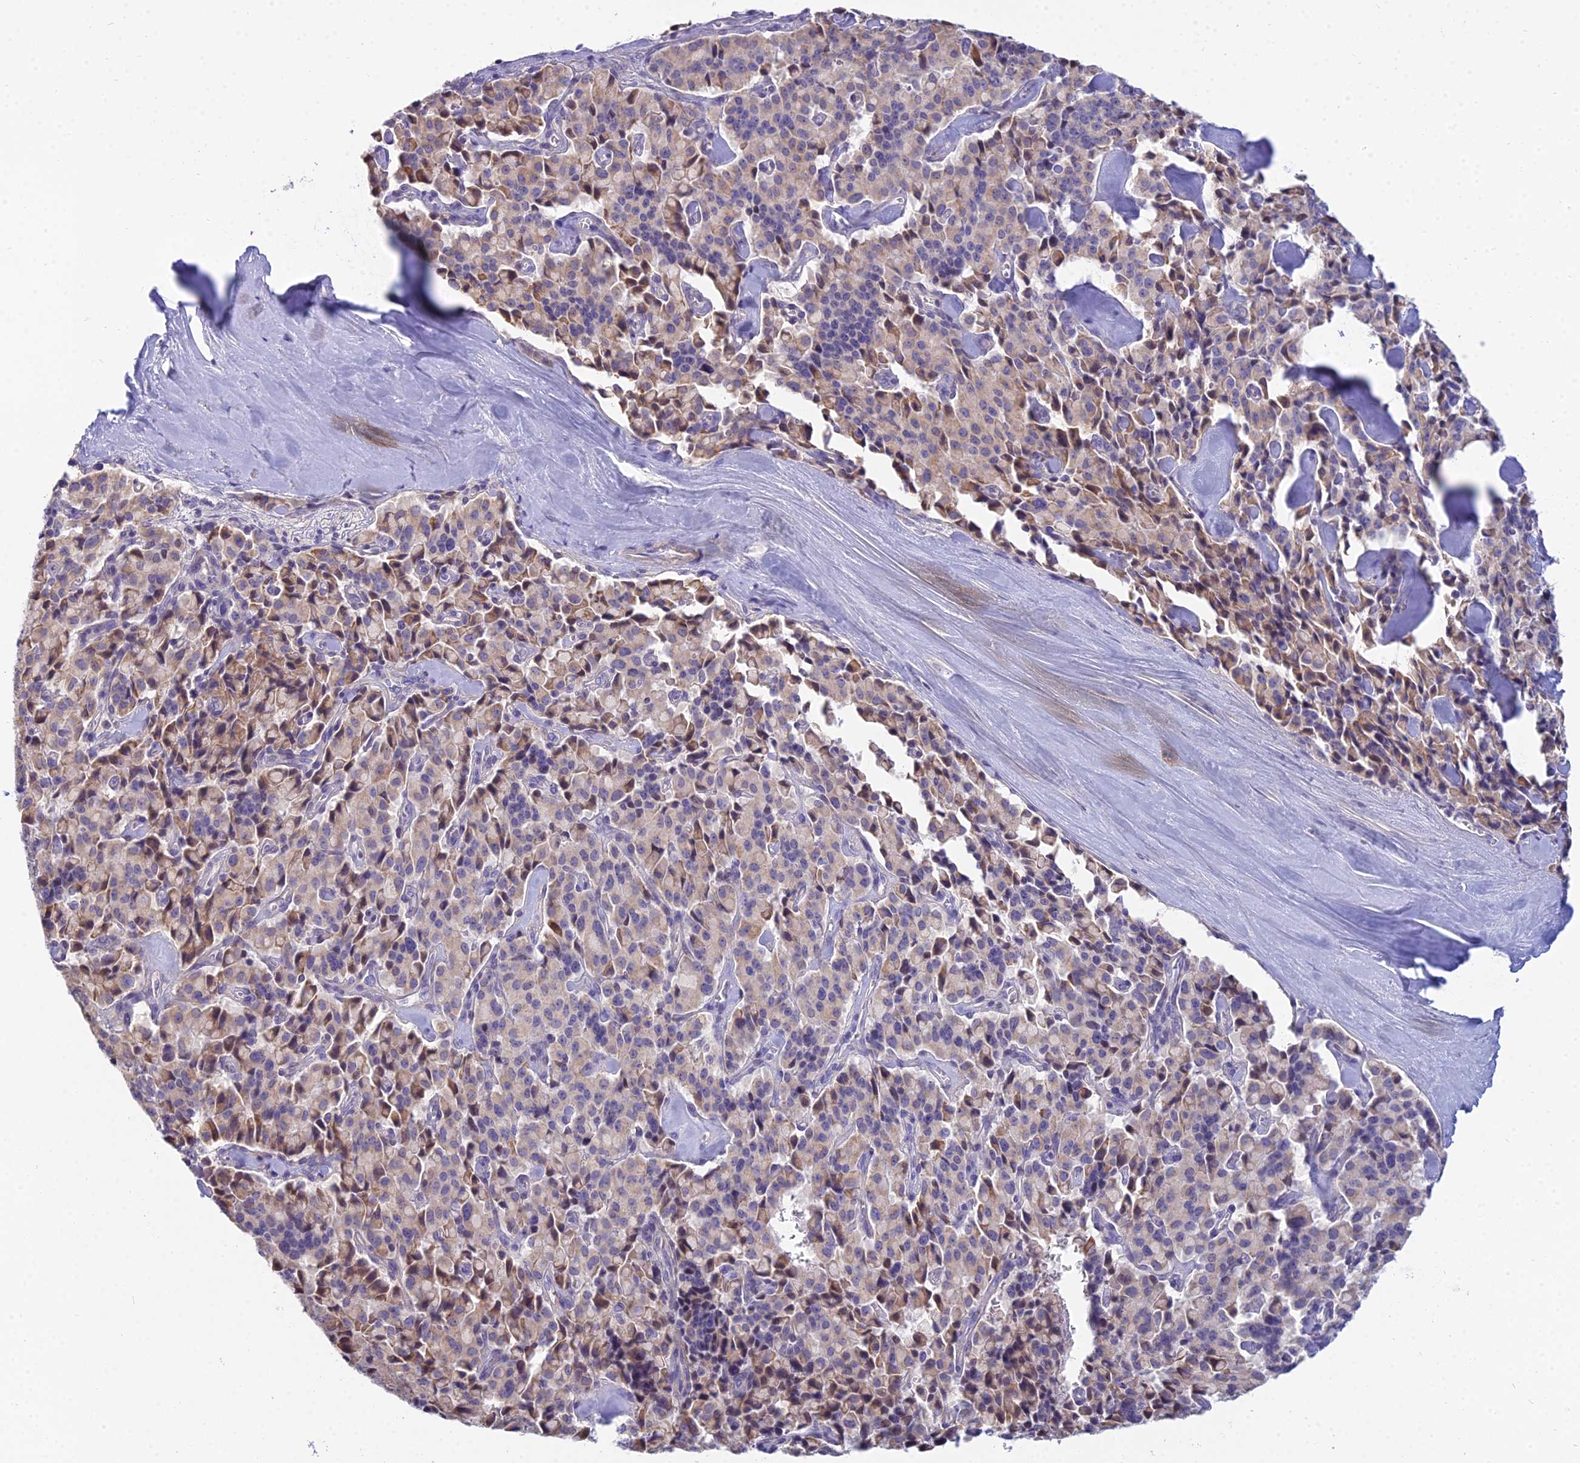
{"staining": {"intensity": "weak", "quantity": "25%-75%", "location": "cytoplasmic/membranous"}, "tissue": "pancreatic cancer", "cell_type": "Tumor cells", "image_type": "cancer", "snomed": [{"axis": "morphology", "description": "Adenocarcinoma, NOS"}, {"axis": "topography", "description": "Pancreas"}], "caption": "DAB (3,3'-diaminobenzidine) immunohistochemical staining of human pancreatic cancer (adenocarcinoma) demonstrates weak cytoplasmic/membranous protein positivity in approximately 25%-75% of tumor cells. The staining was performed using DAB (3,3'-diaminobenzidine) to visualize the protein expression in brown, while the nuclei were stained in blue with hematoxylin (Magnification: 20x).", "gene": "CFAP206", "patient": {"sex": "male", "age": 65}}